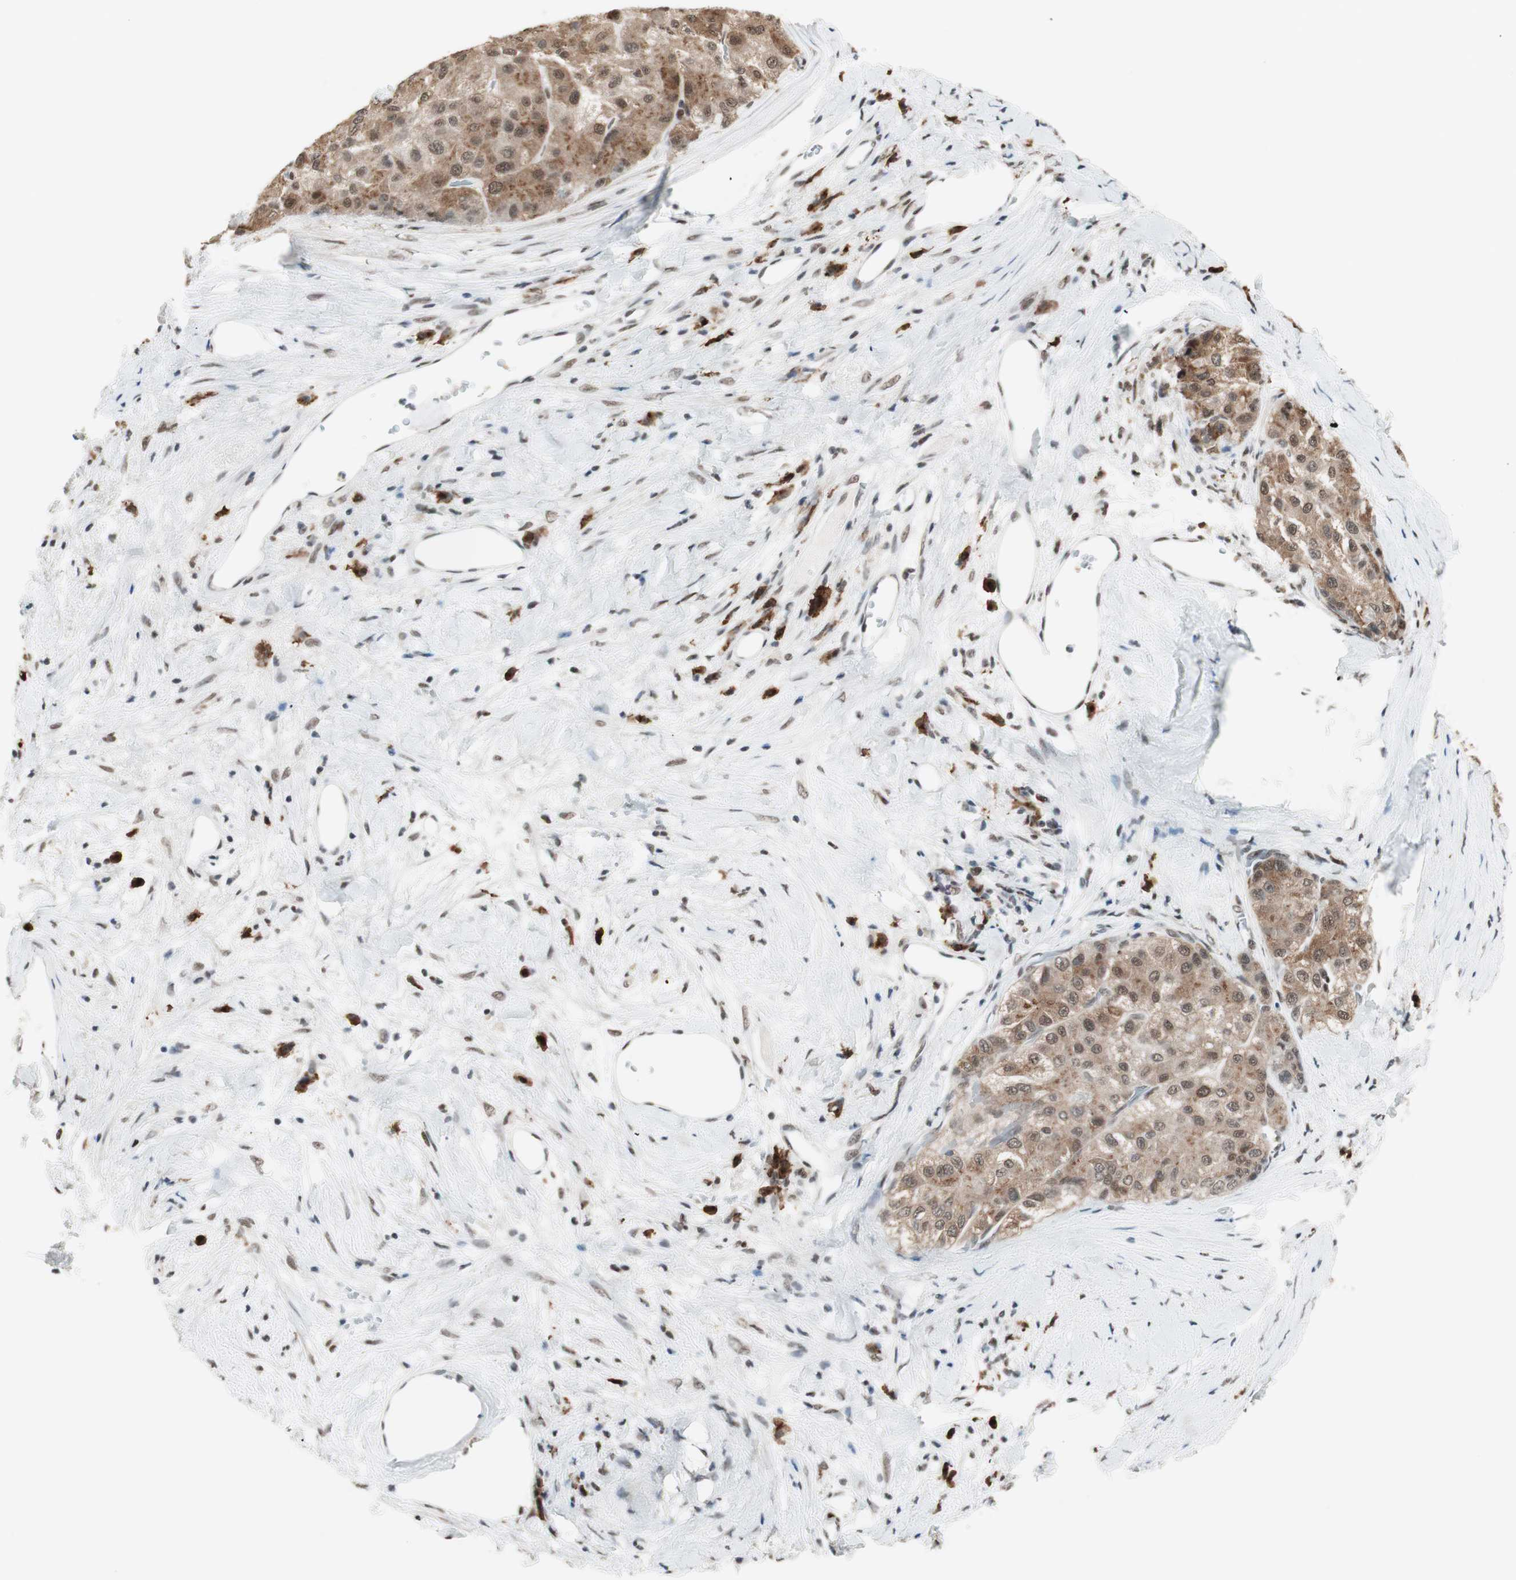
{"staining": {"intensity": "moderate", "quantity": ">75%", "location": "cytoplasmic/membranous"}, "tissue": "liver cancer", "cell_type": "Tumor cells", "image_type": "cancer", "snomed": [{"axis": "morphology", "description": "Carcinoma, Hepatocellular, NOS"}, {"axis": "topography", "description": "Liver"}], "caption": "Protein staining shows moderate cytoplasmic/membranous expression in about >75% of tumor cells in liver cancer (hepatocellular carcinoma). The staining was performed using DAB, with brown indicating positive protein expression. Nuclei are stained blue with hematoxylin.", "gene": "SMARCE1", "patient": {"sex": "male", "age": 80}}